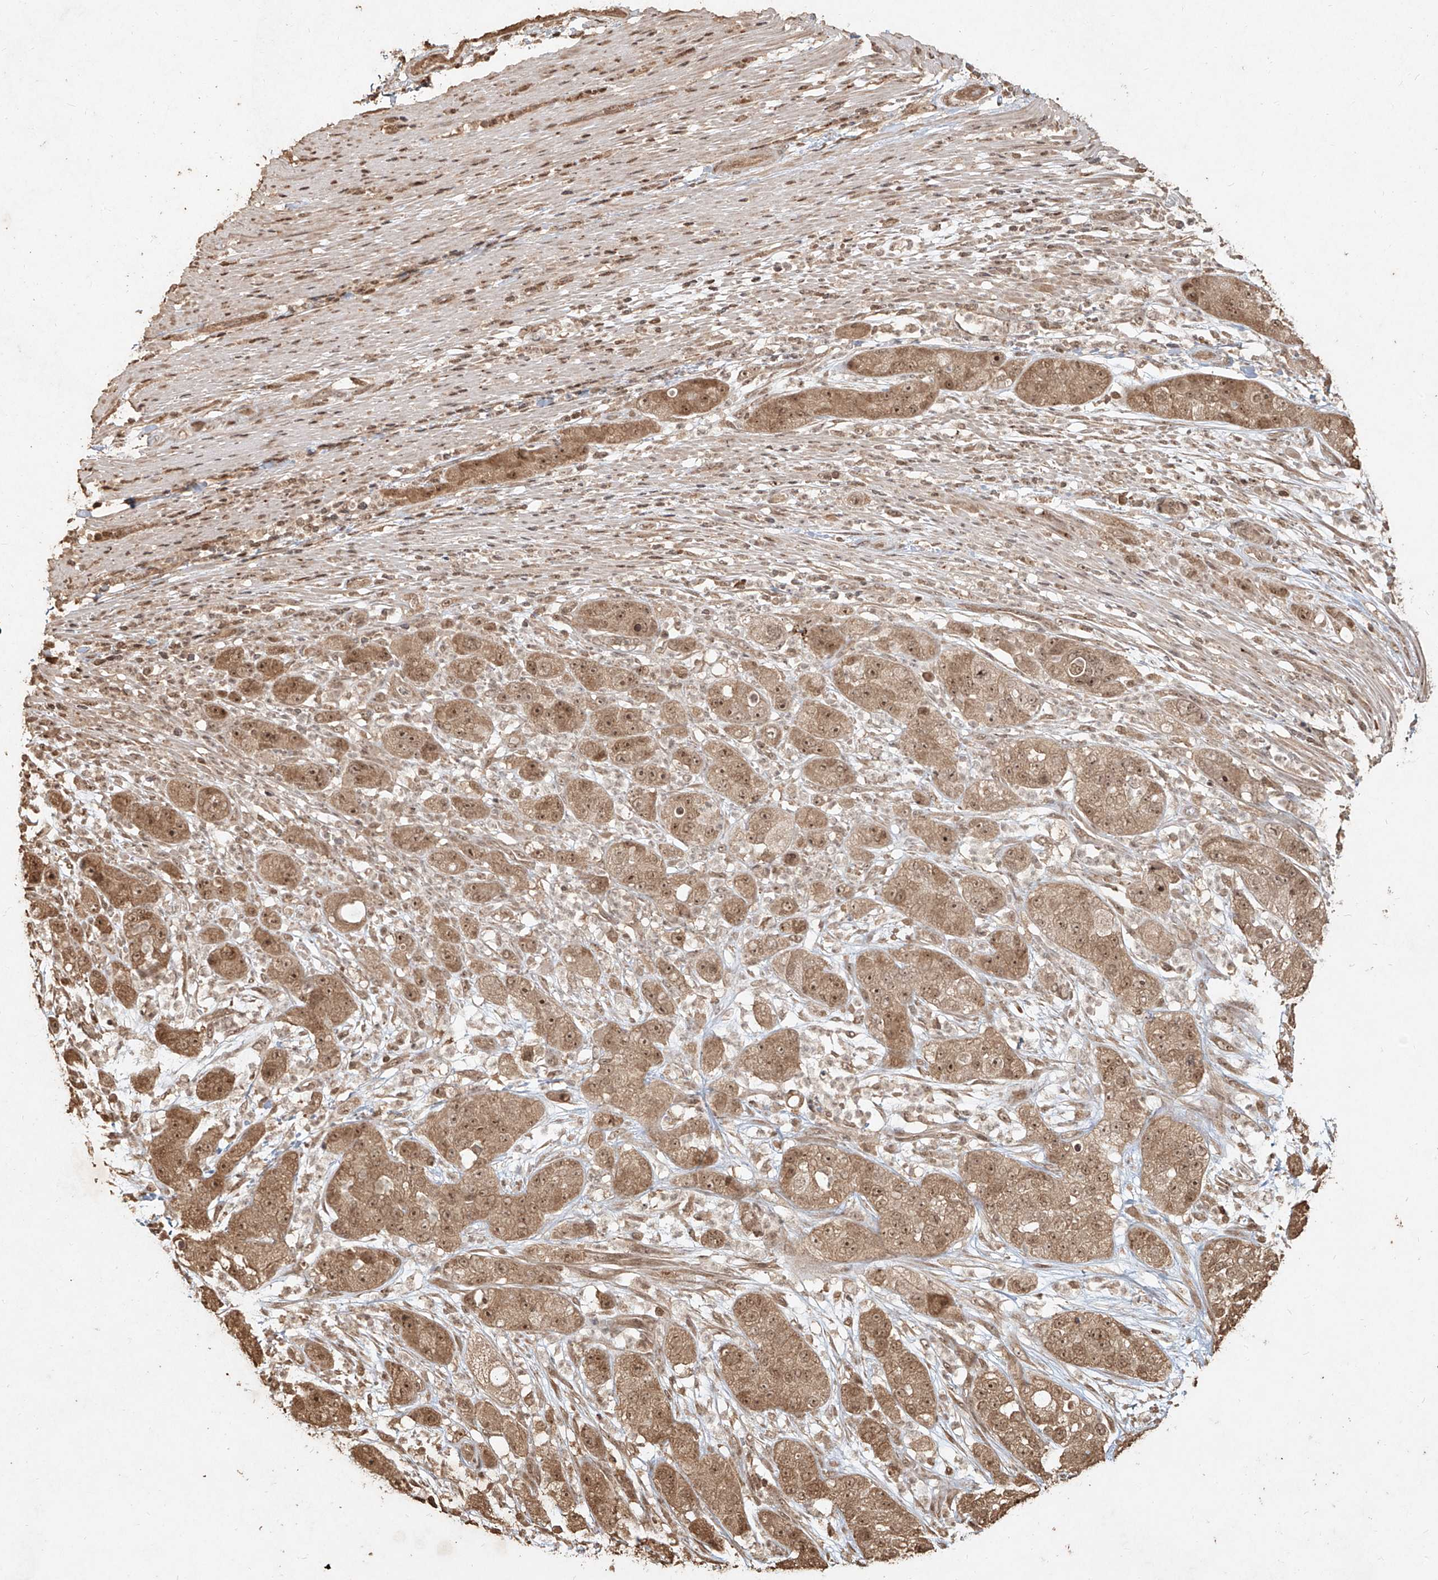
{"staining": {"intensity": "moderate", "quantity": ">75%", "location": "cytoplasmic/membranous,nuclear"}, "tissue": "pancreatic cancer", "cell_type": "Tumor cells", "image_type": "cancer", "snomed": [{"axis": "morphology", "description": "Adenocarcinoma, NOS"}, {"axis": "topography", "description": "Pancreas"}], "caption": "Immunohistochemistry of human pancreatic cancer reveals medium levels of moderate cytoplasmic/membranous and nuclear staining in about >75% of tumor cells.", "gene": "UBE2K", "patient": {"sex": "female", "age": 78}}